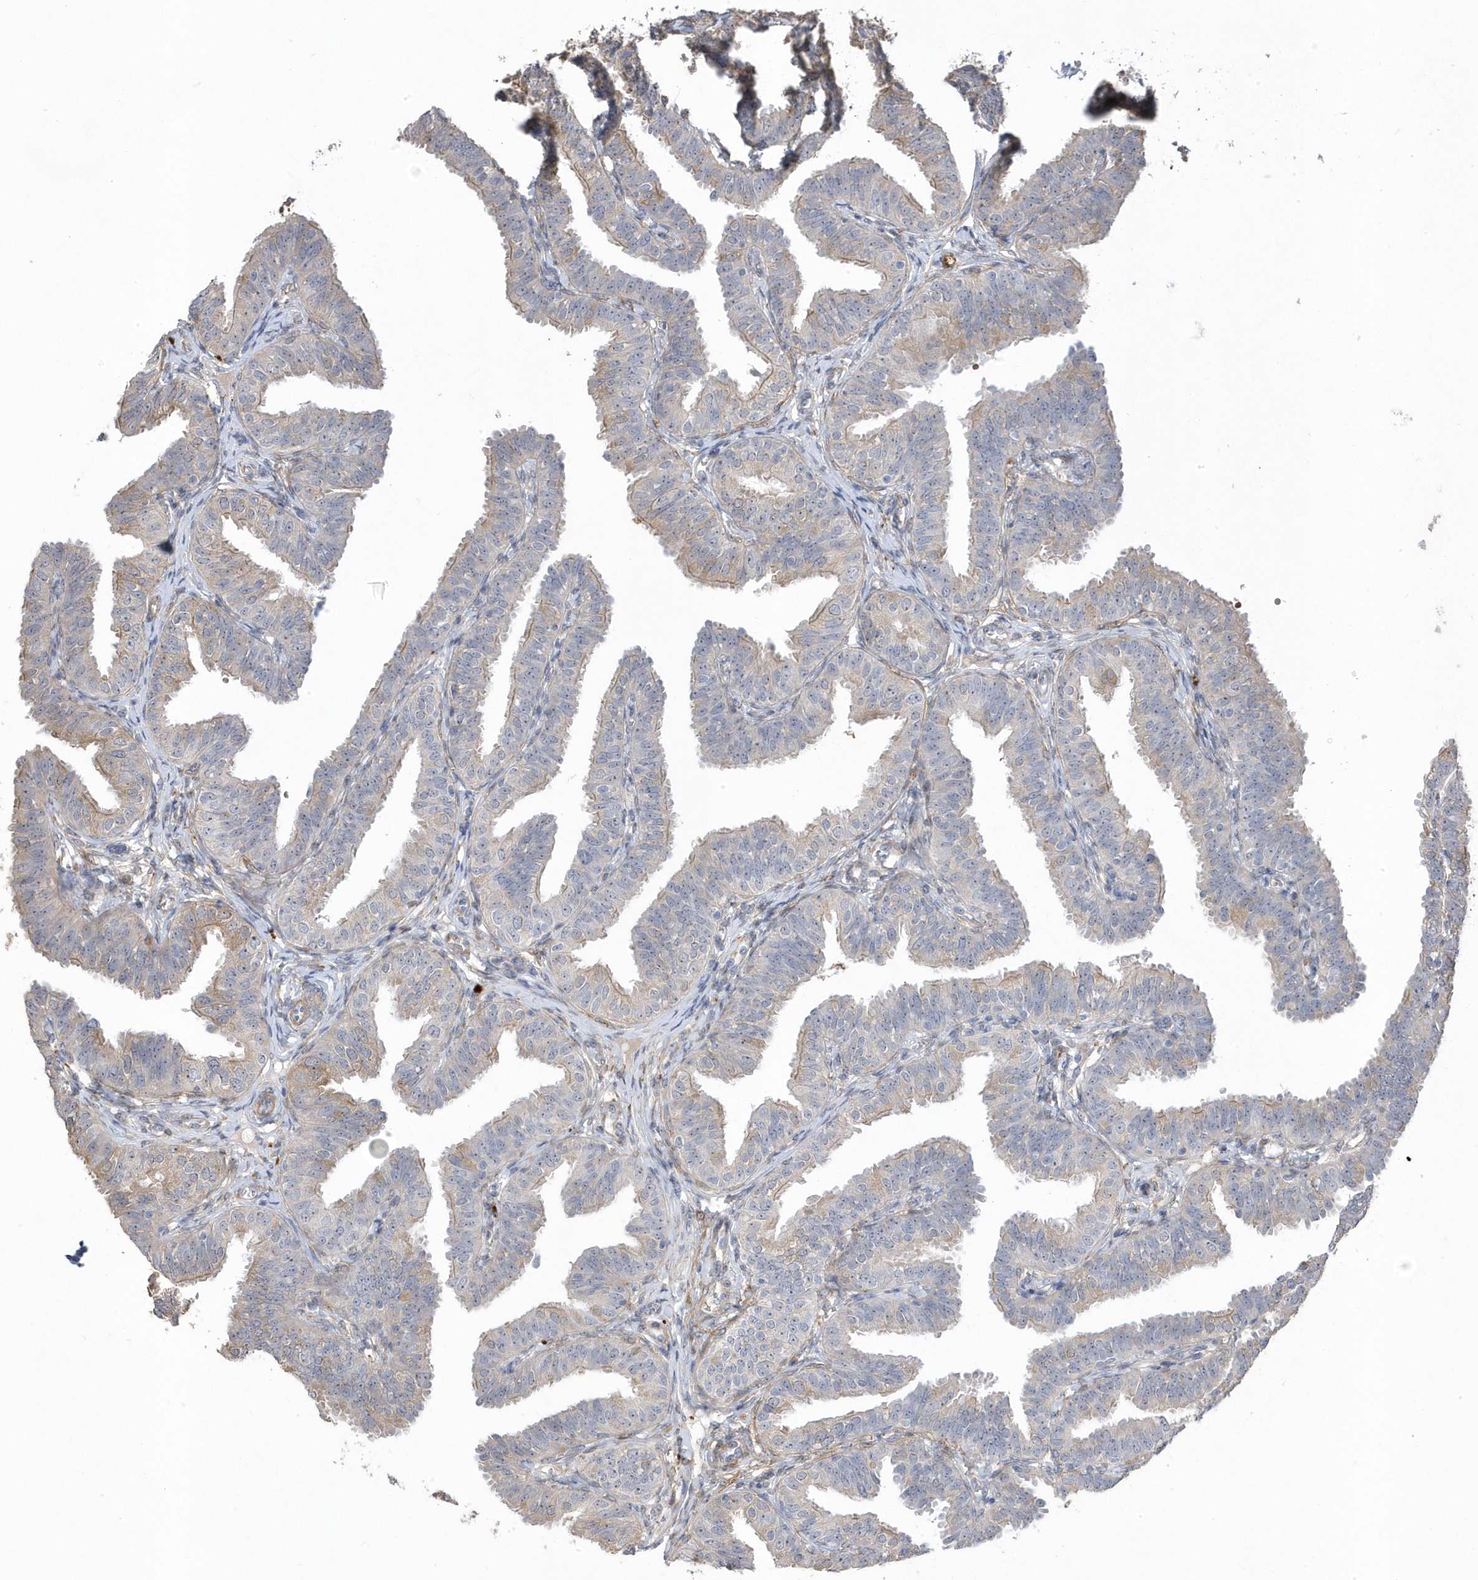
{"staining": {"intensity": "moderate", "quantity": "25%-75%", "location": "cytoplasmic/membranous"}, "tissue": "fallopian tube", "cell_type": "Glandular cells", "image_type": "normal", "snomed": [{"axis": "morphology", "description": "Normal tissue, NOS"}, {"axis": "topography", "description": "Fallopian tube"}], "caption": "High-magnification brightfield microscopy of normal fallopian tube stained with DAB (3,3'-diaminobenzidine) (brown) and counterstained with hematoxylin (blue). glandular cells exhibit moderate cytoplasmic/membranous positivity is identified in approximately25%-75% of cells. (DAB IHC with brightfield microscopy, high magnification).", "gene": "GTPBP6", "patient": {"sex": "female", "age": 35}}